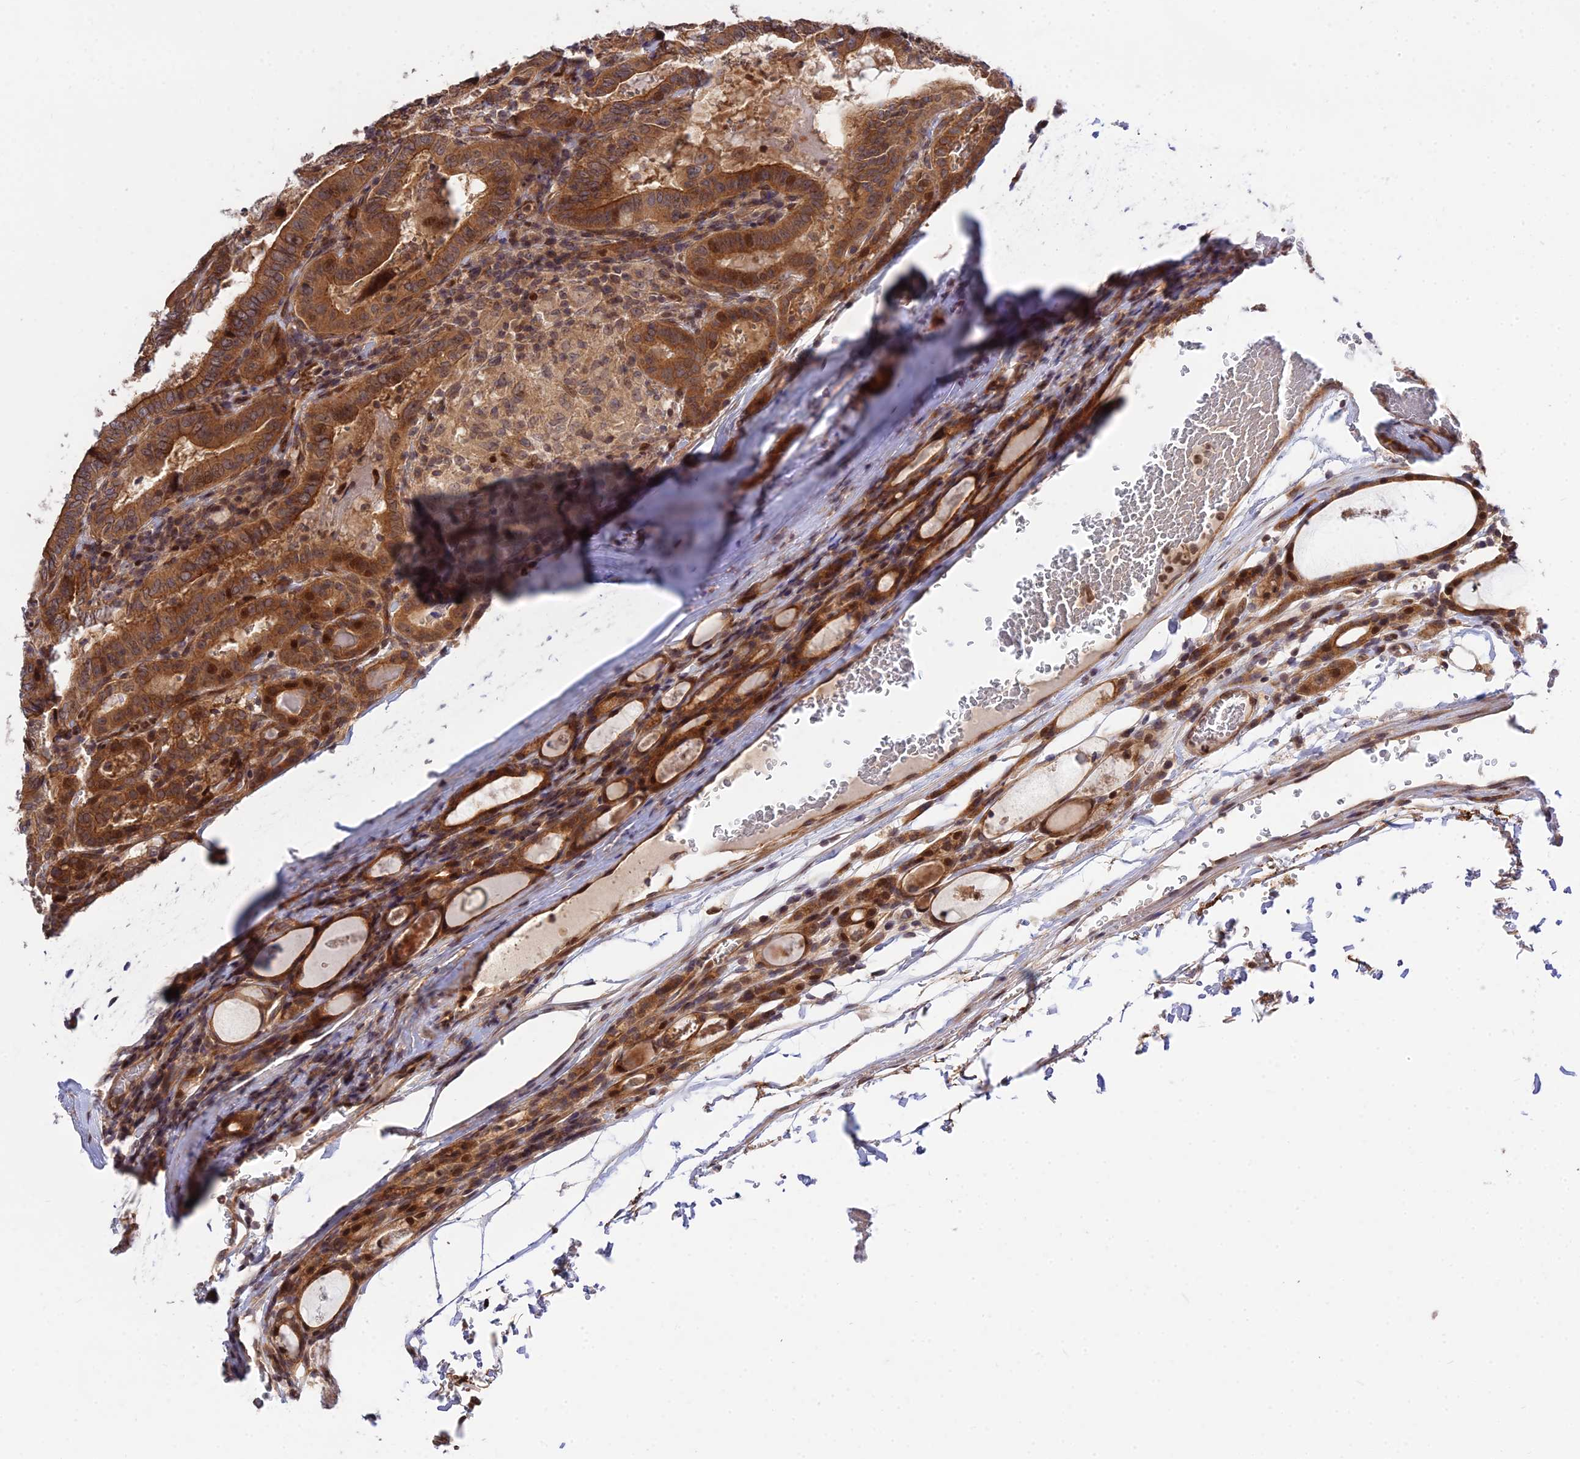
{"staining": {"intensity": "strong", "quantity": ">75%", "location": "cytoplasmic/membranous,nuclear"}, "tissue": "thyroid cancer", "cell_type": "Tumor cells", "image_type": "cancer", "snomed": [{"axis": "morphology", "description": "Papillary adenocarcinoma, NOS"}, {"axis": "topography", "description": "Thyroid gland"}], "caption": "IHC micrograph of neoplastic tissue: human papillary adenocarcinoma (thyroid) stained using immunohistochemistry displays high levels of strong protein expression localized specifically in the cytoplasmic/membranous and nuclear of tumor cells, appearing as a cytoplasmic/membranous and nuclear brown color.", "gene": "SMG6", "patient": {"sex": "female", "age": 72}}